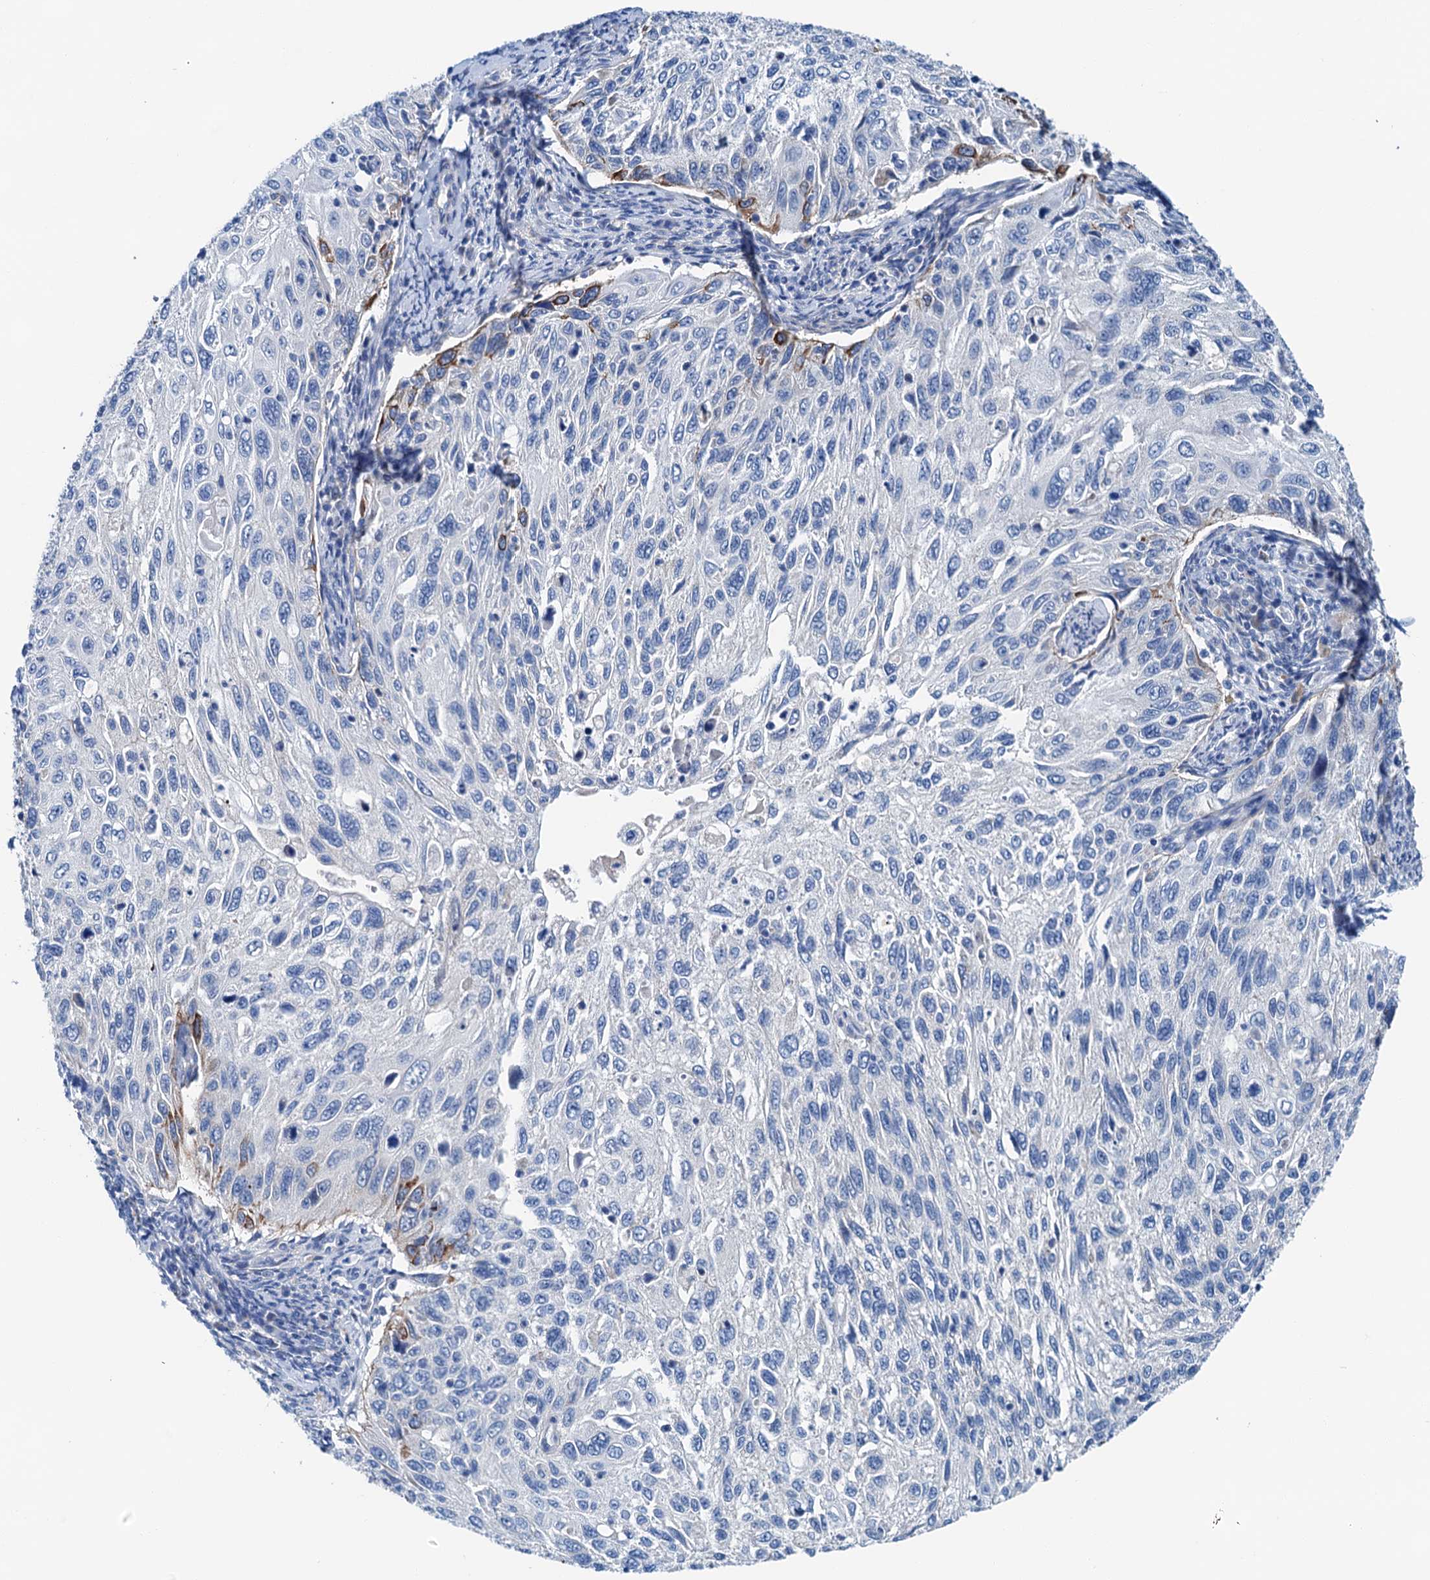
{"staining": {"intensity": "moderate", "quantity": "<25%", "location": "cytoplasmic/membranous"}, "tissue": "cervical cancer", "cell_type": "Tumor cells", "image_type": "cancer", "snomed": [{"axis": "morphology", "description": "Squamous cell carcinoma, NOS"}, {"axis": "topography", "description": "Cervix"}], "caption": "A low amount of moderate cytoplasmic/membranous positivity is identified in approximately <25% of tumor cells in cervical squamous cell carcinoma tissue.", "gene": "KNDC1", "patient": {"sex": "female", "age": 70}}